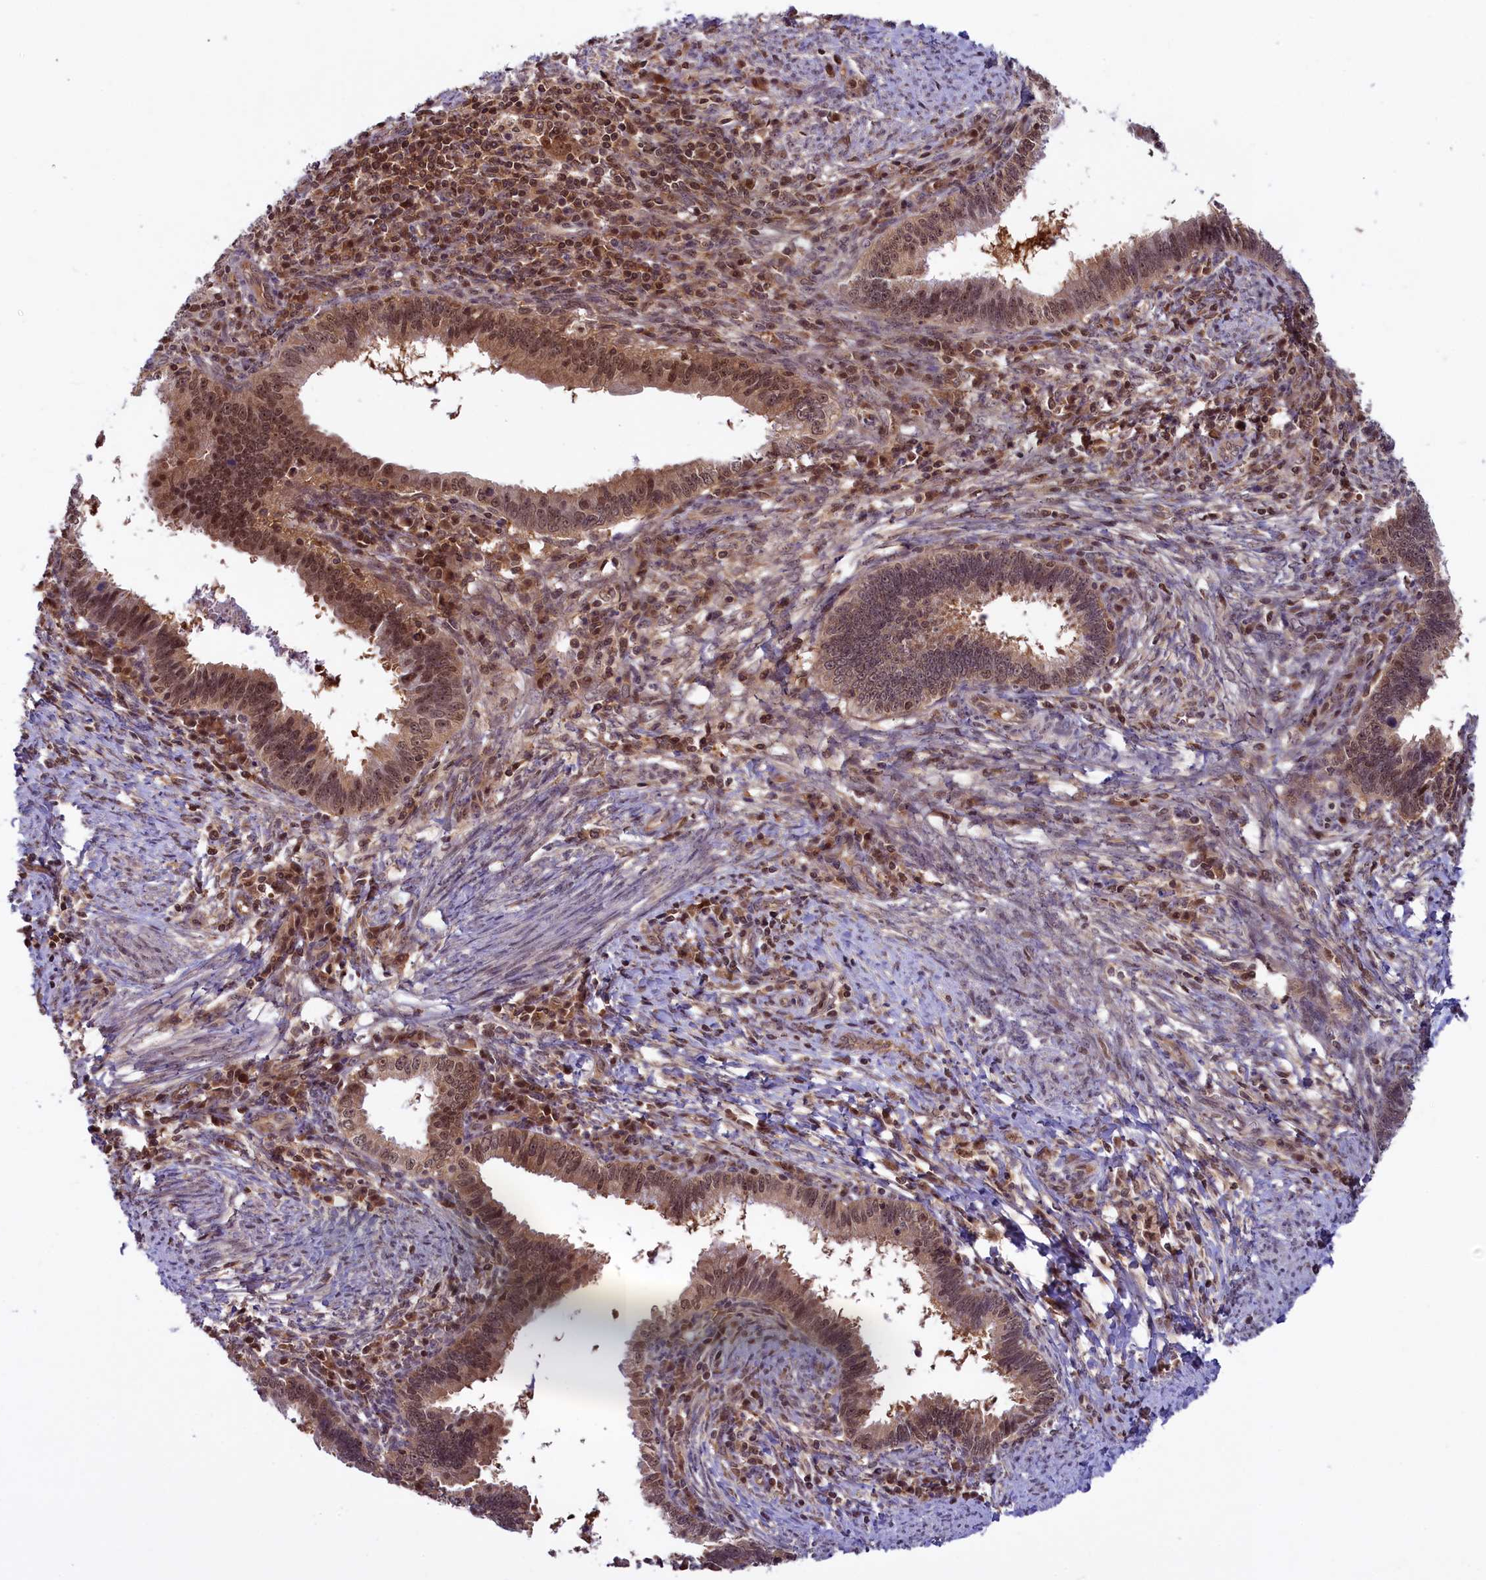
{"staining": {"intensity": "moderate", "quantity": ">75%", "location": "cytoplasmic/membranous,nuclear"}, "tissue": "cervical cancer", "cell_type": "Tumor cells", "image_type": "cancer", "snomed": [{"axis": "morphology", "description": "Adenocarcinoma, NOS"}, {"axis": "topography", "description": "Cervix"}], "caption": "A brown stain shows moderate cytoplasmic/membranous and nuclear staining of a protein in cervical cancer tumor cells. Nuclei are stained in blue.", "gene": "SLC7A6OS", "patient": {"sex": "female", "age": 36}}